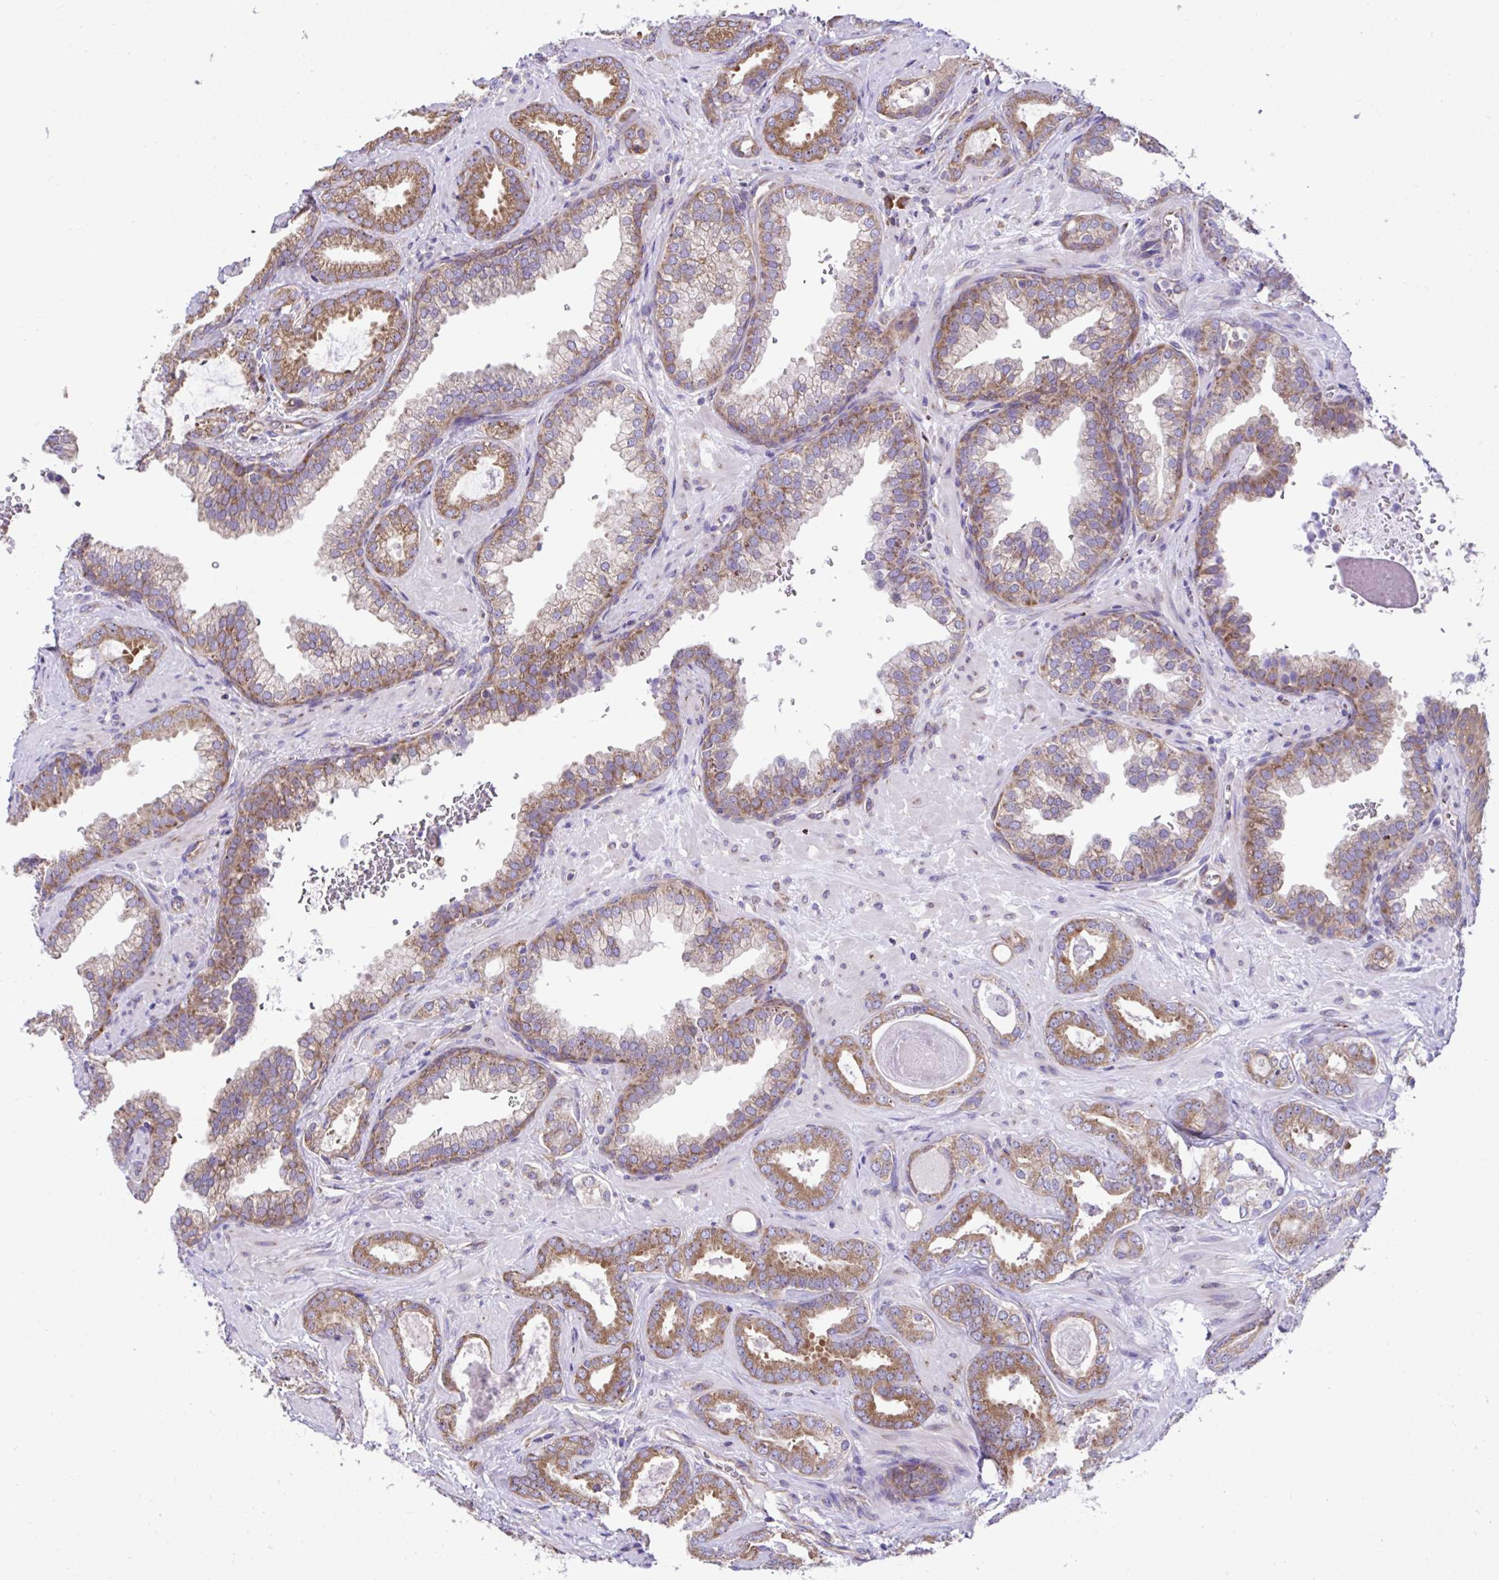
{"staining": {"intensity": "moderate", "quantity": ">75%", "location": "cytoplasmic/membranous"}, "tissue": "prostate cancer", "cell_type": "Tumor cells", "image_type": "cancer", "snomed": [{"axis": "morphology", "description": "Adenocarcinoma, High grade"}, {"axis": "topography", "description": "Prostate"}], "caption": "Immunohistochemical staining of prostate cancer (adenocarcinoma (high-grade)) reveals medium levels of moderate cytoplasmic/membranous protein positivity in about >75% of tumor cells. (DAB (3,3'-diaminobenzidine) = brown stain, brightfield microscopy at high magnification).", "gene": "RPL7", "patient": {"sex": "male", "age": 58}}